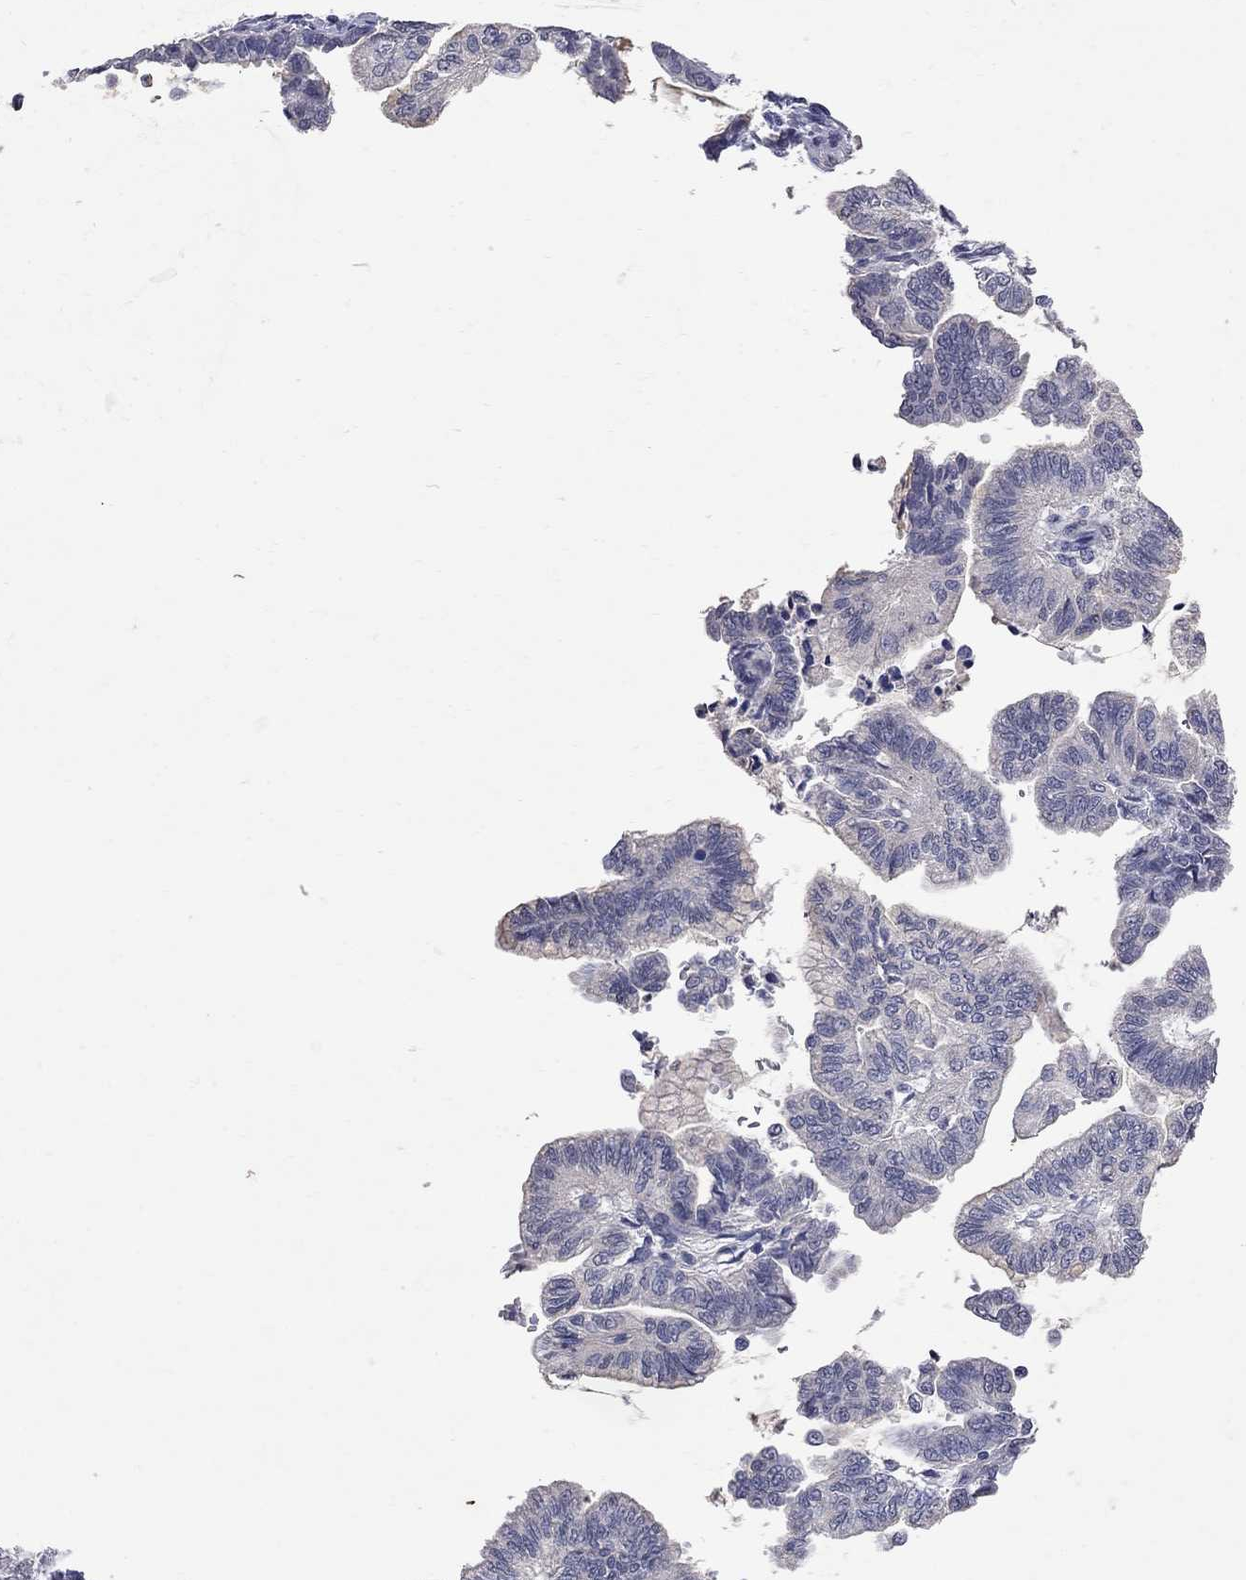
{"staining": {"intensity": "negative", "quantity": "none", "location": "none"}, "tissue": "stomach cancer", "cell_type": "Tumor cells", "image_type": "cancer", "snomed": [{"axis": "morphology", "description": "Adenocarcinoma, NOS"}, {"axis": "topography", "description": "Stomach"}], "caption": "Human stomach cancer stained for a protein using IHC demonstrates no positivity in tumor cells.", "gene": "NOS2", "patient": {"sex": "male", "age": 83}}